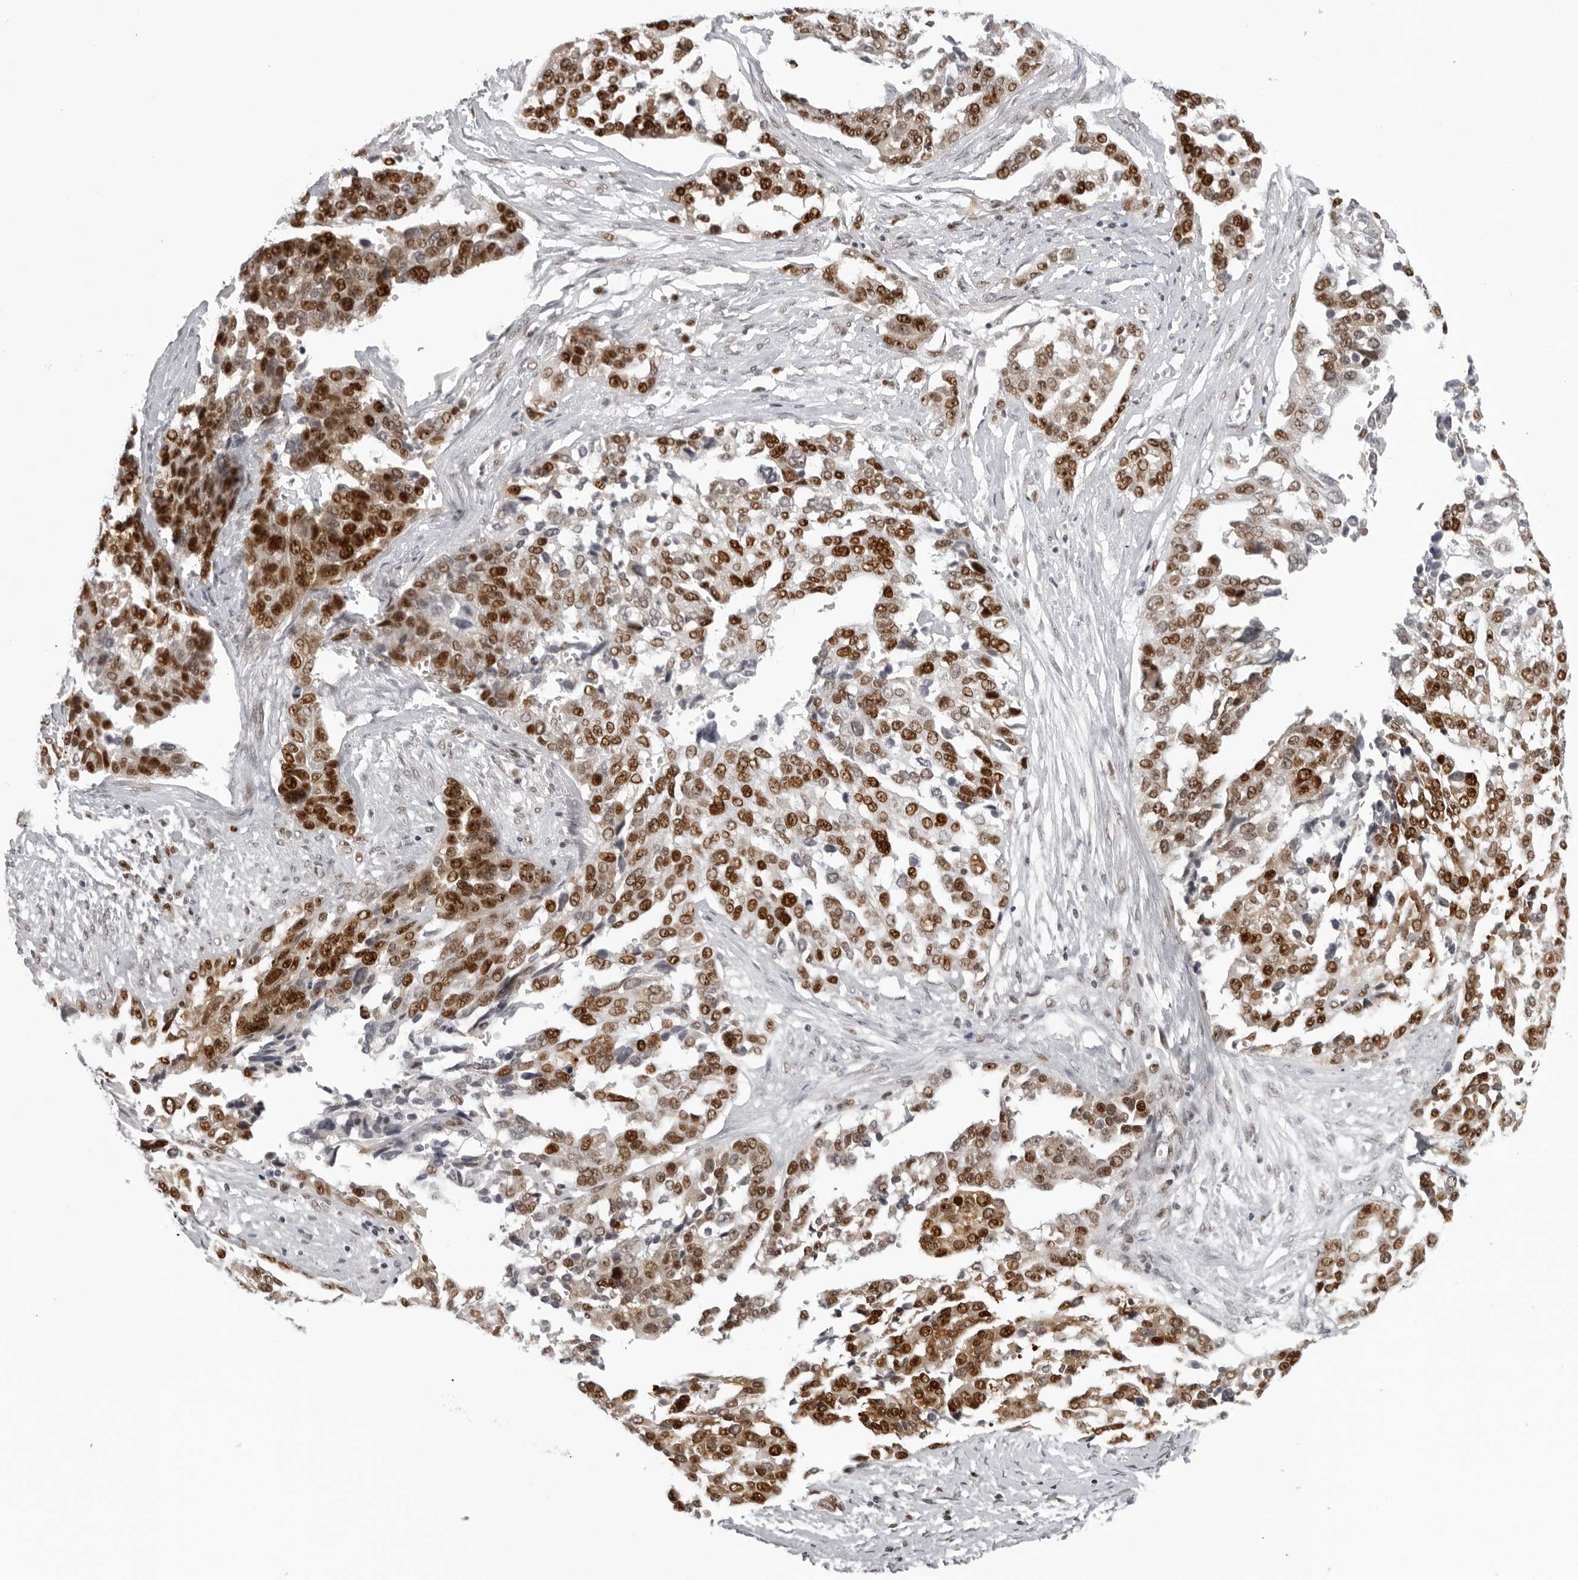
{"staining": {"intensity": "strong", "quantity": ">75%", "location": "nuclear"}, "tissue": "ovarian cancer", "cell_type": "Tumor cells", "image_type": "cancer", "snomed": [{"axis": "morphology", "description": "Cystadenocarcinoma, serous, NOS"}, {"axis": "topography", "description": "Ovary"}], "caption": "There is high levels of strong nuclear positivity in tumor cells of serous cystadenocarcinoma (ovarian), as demonstrated by immunohistochemical staining (brown color).", "gene": "HEXIM2", "patient": {"sex": "female", "age": 44}}